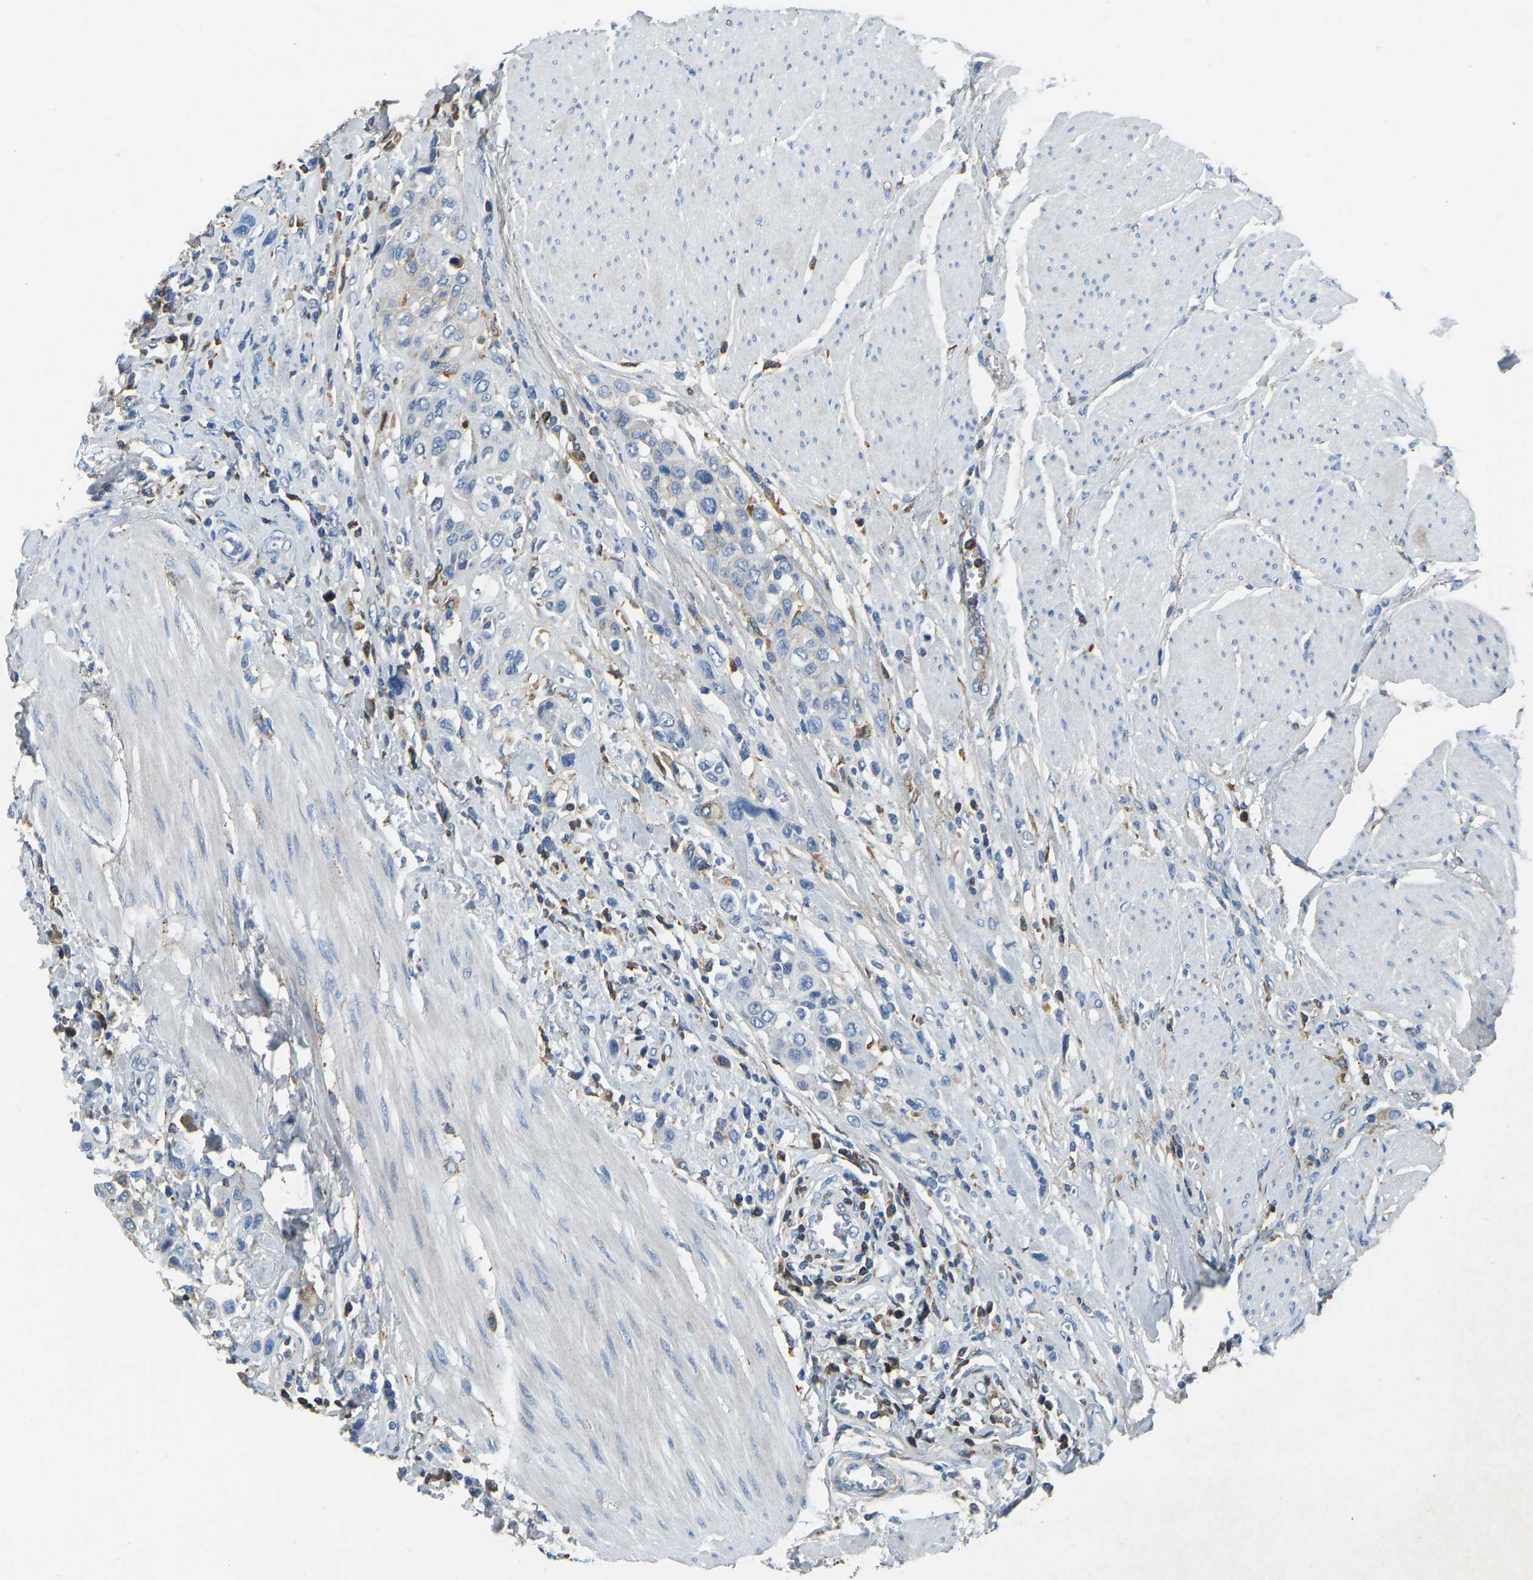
{"staining": {"intensity": "negative", "quantity": "none", "location": "none"}, "tissue": "urothelial cancer", "cell_type": "Tumor cells", "image_type": "cancer", "snomed": [{"axis": "morphology", "description": "Urothelial carcinoma, High grade"}, {"axis": "topography", "description": "Urinary bladder"}], "caption": "Urothelial cancer was stained to show a protein in brown. There is no significant positivity in tumor cells.", "gene": "THBS4", "patient": {"sex": "male", "age": 50}}